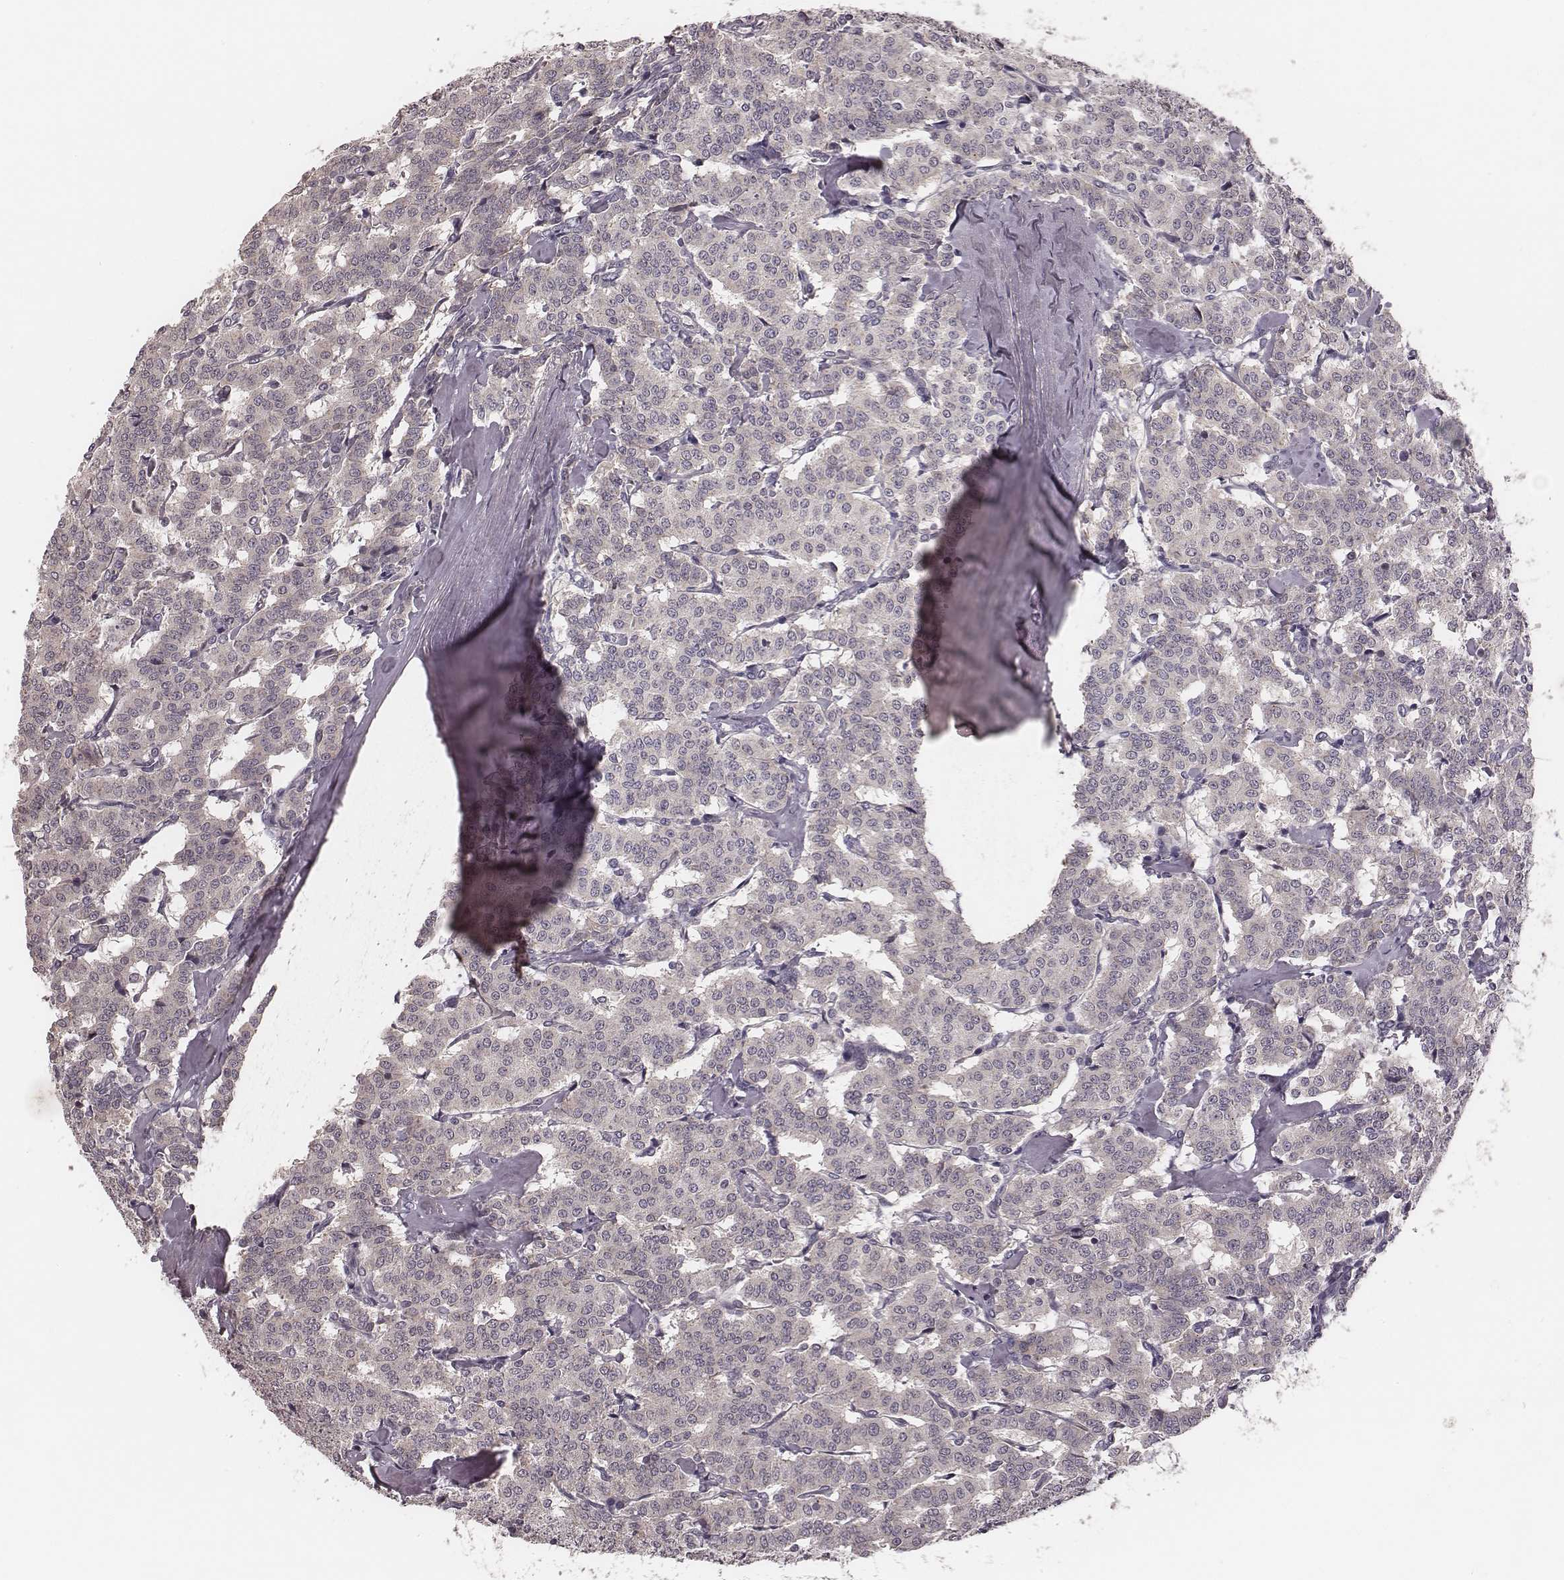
{"staining": {"intensity": "weak", "quantity": "<25%", "location": "cytoplasmic/membranous"}, "tissue": "carcinoid", "cell_type": "Tumor cells", "image_type": "cancer", "snomed": [{"axis": "morphology", "description": "Carcinoid, malignant, NOS"}, {"axis": "topography", "description": "Lung"}], "caption": "A micrograph of carcinoid stained for a protein demonstrates no brown staining in tumor cells.", "gene": "P2RX5", "patient": {"sex": "female", "age": 46}}